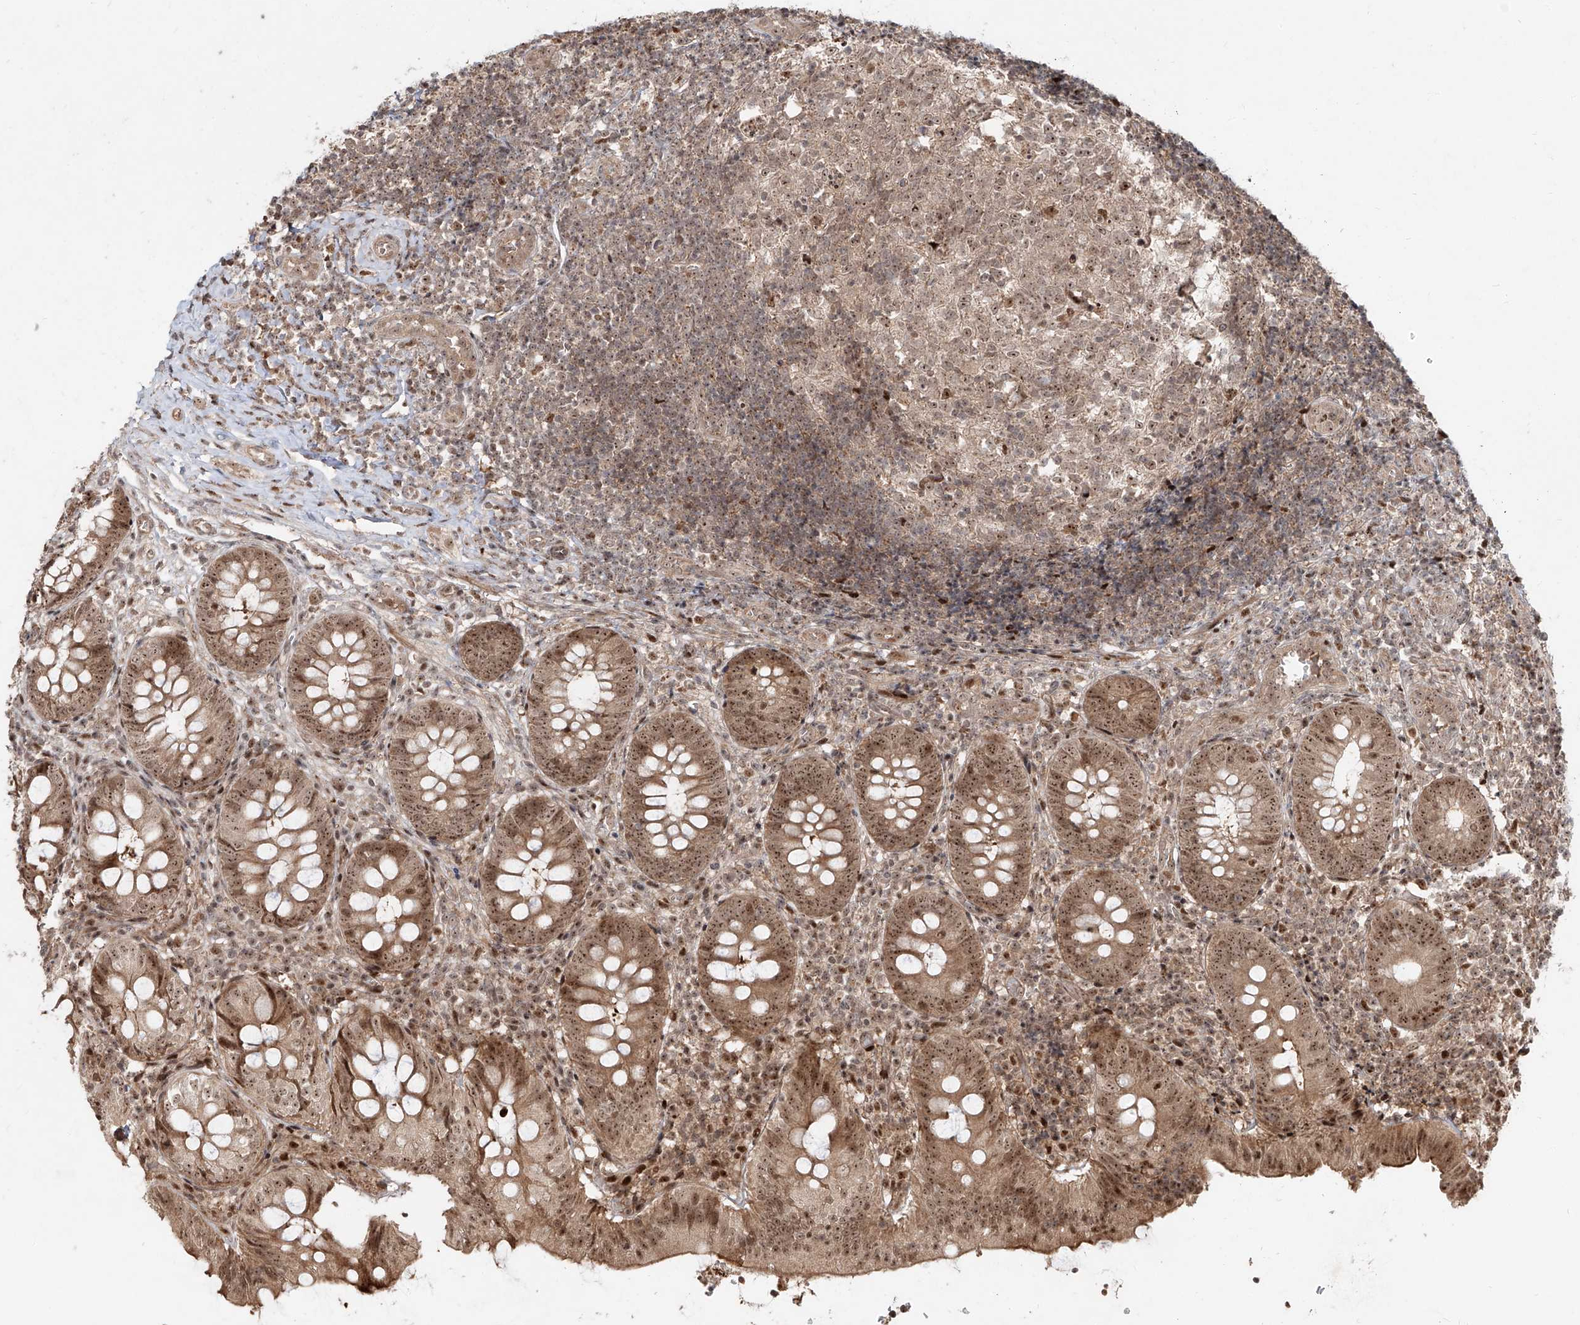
{"staining": {"intensity": "moderate", "quantity": ">75%", "location": "cytoplasmic/membranous,nuclear"}, "tissue": "appendix", "cell_type": "Glandular cells", "image_type": "normal", "snomed": [{"axis": "morphology", "description": "Normal tissue, NOS"}, {"axis": "topography", "description": "Appendix"}], "caption": "Protein expression analysis of unremarkable appendix demonstrates moderate cytoplasmic/membranous,nuclear expression in about >75% of glandular cells. (DAB (3,3'-diaminobenzidine) = brown stain, brightfield microscopy at high magnification).", "gene": "ZNF710", "patient": {"sex": "male", "age": 8}}